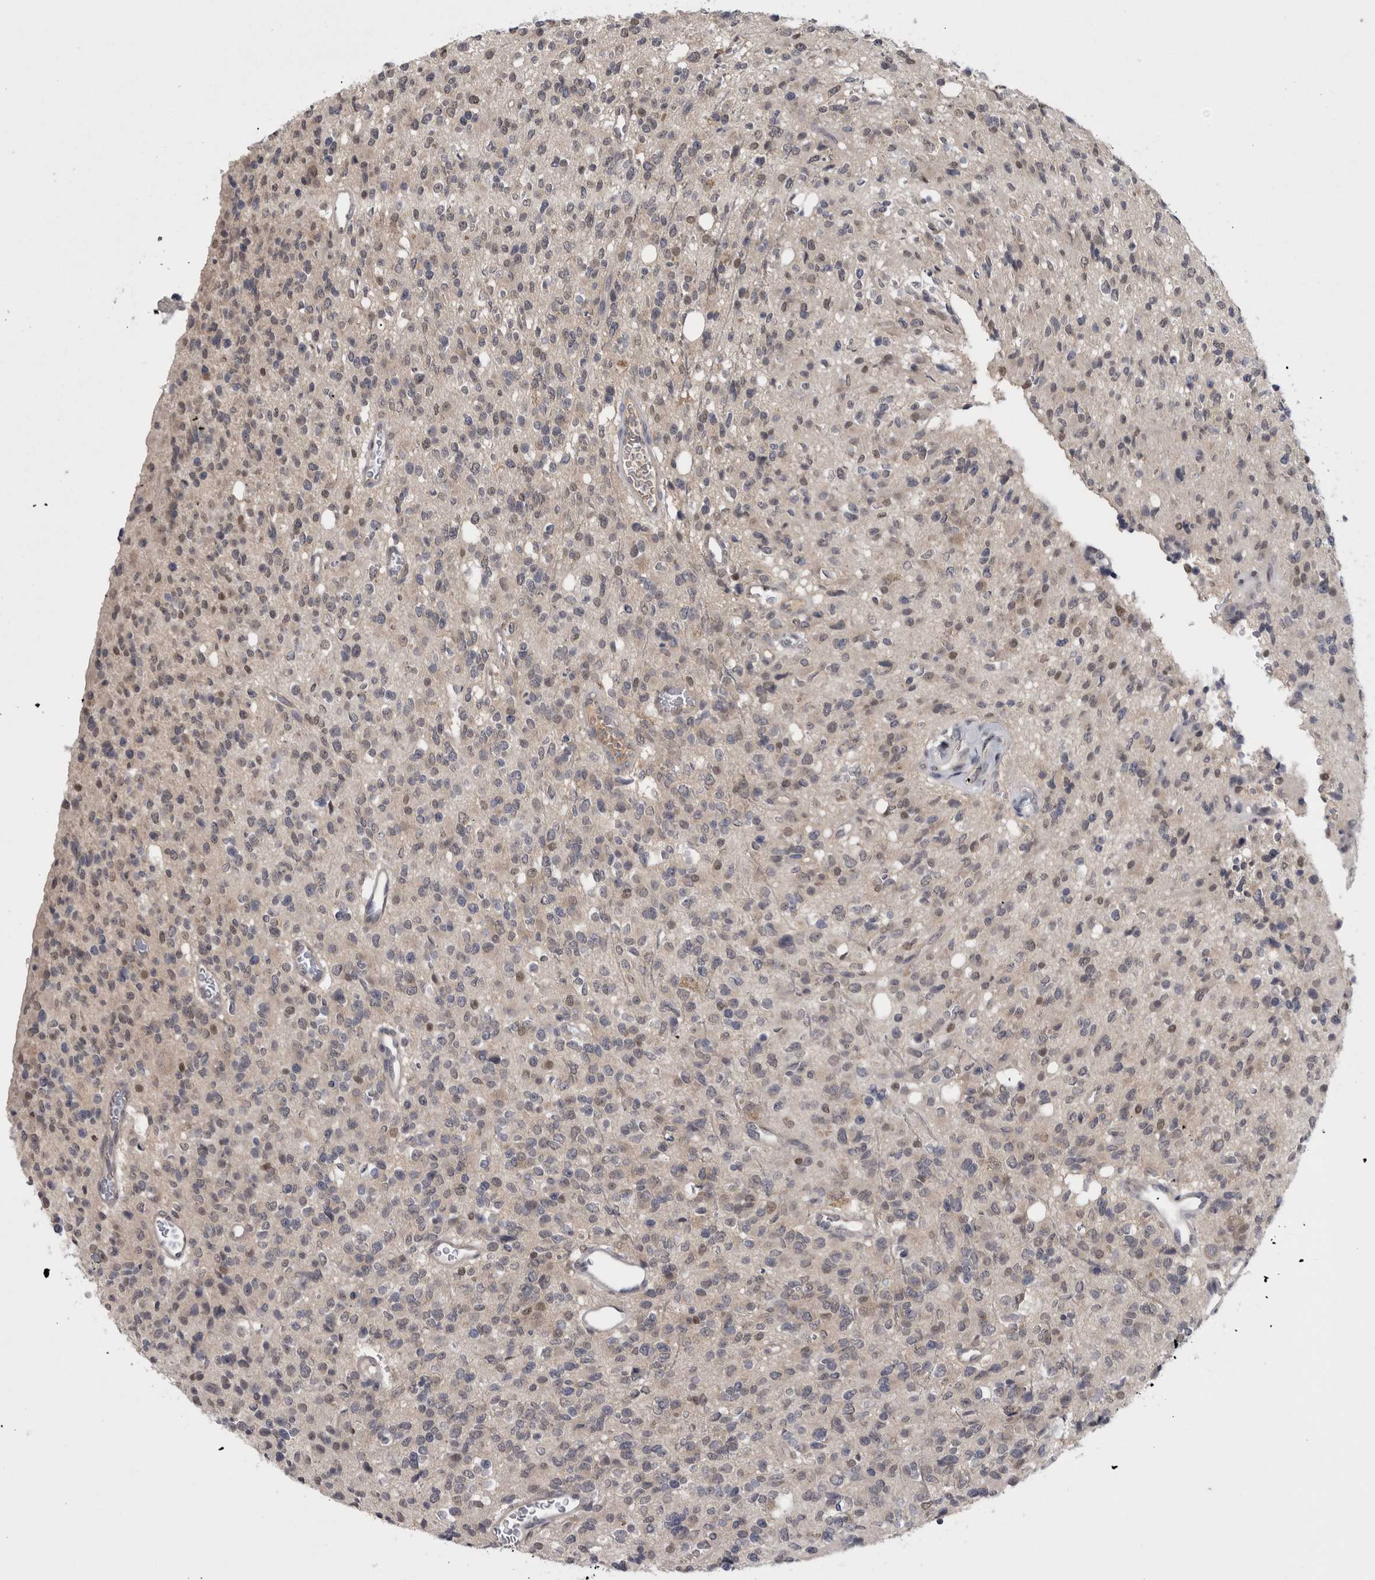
{"staining": {"intensity": "weak", "quantity": "<25%", "location": "nuclear"}, "tissue": "glioma", "cell_type": "Tumor cells", "image_type": "cancer", "snomed": [{"axis": "morphology", "description": "Glioma, malignant, High grade"}, {"axis": "topography", "description": "Brain"}], "caption": "Immunohistochemistry (IHC) histopathology image of neoplastic tissue: glioma stained with DAB demonstrates no significant protein staining in tumor cells.", "gene": "ZNF114", "patient": {"sex": "male", "age": 34}}